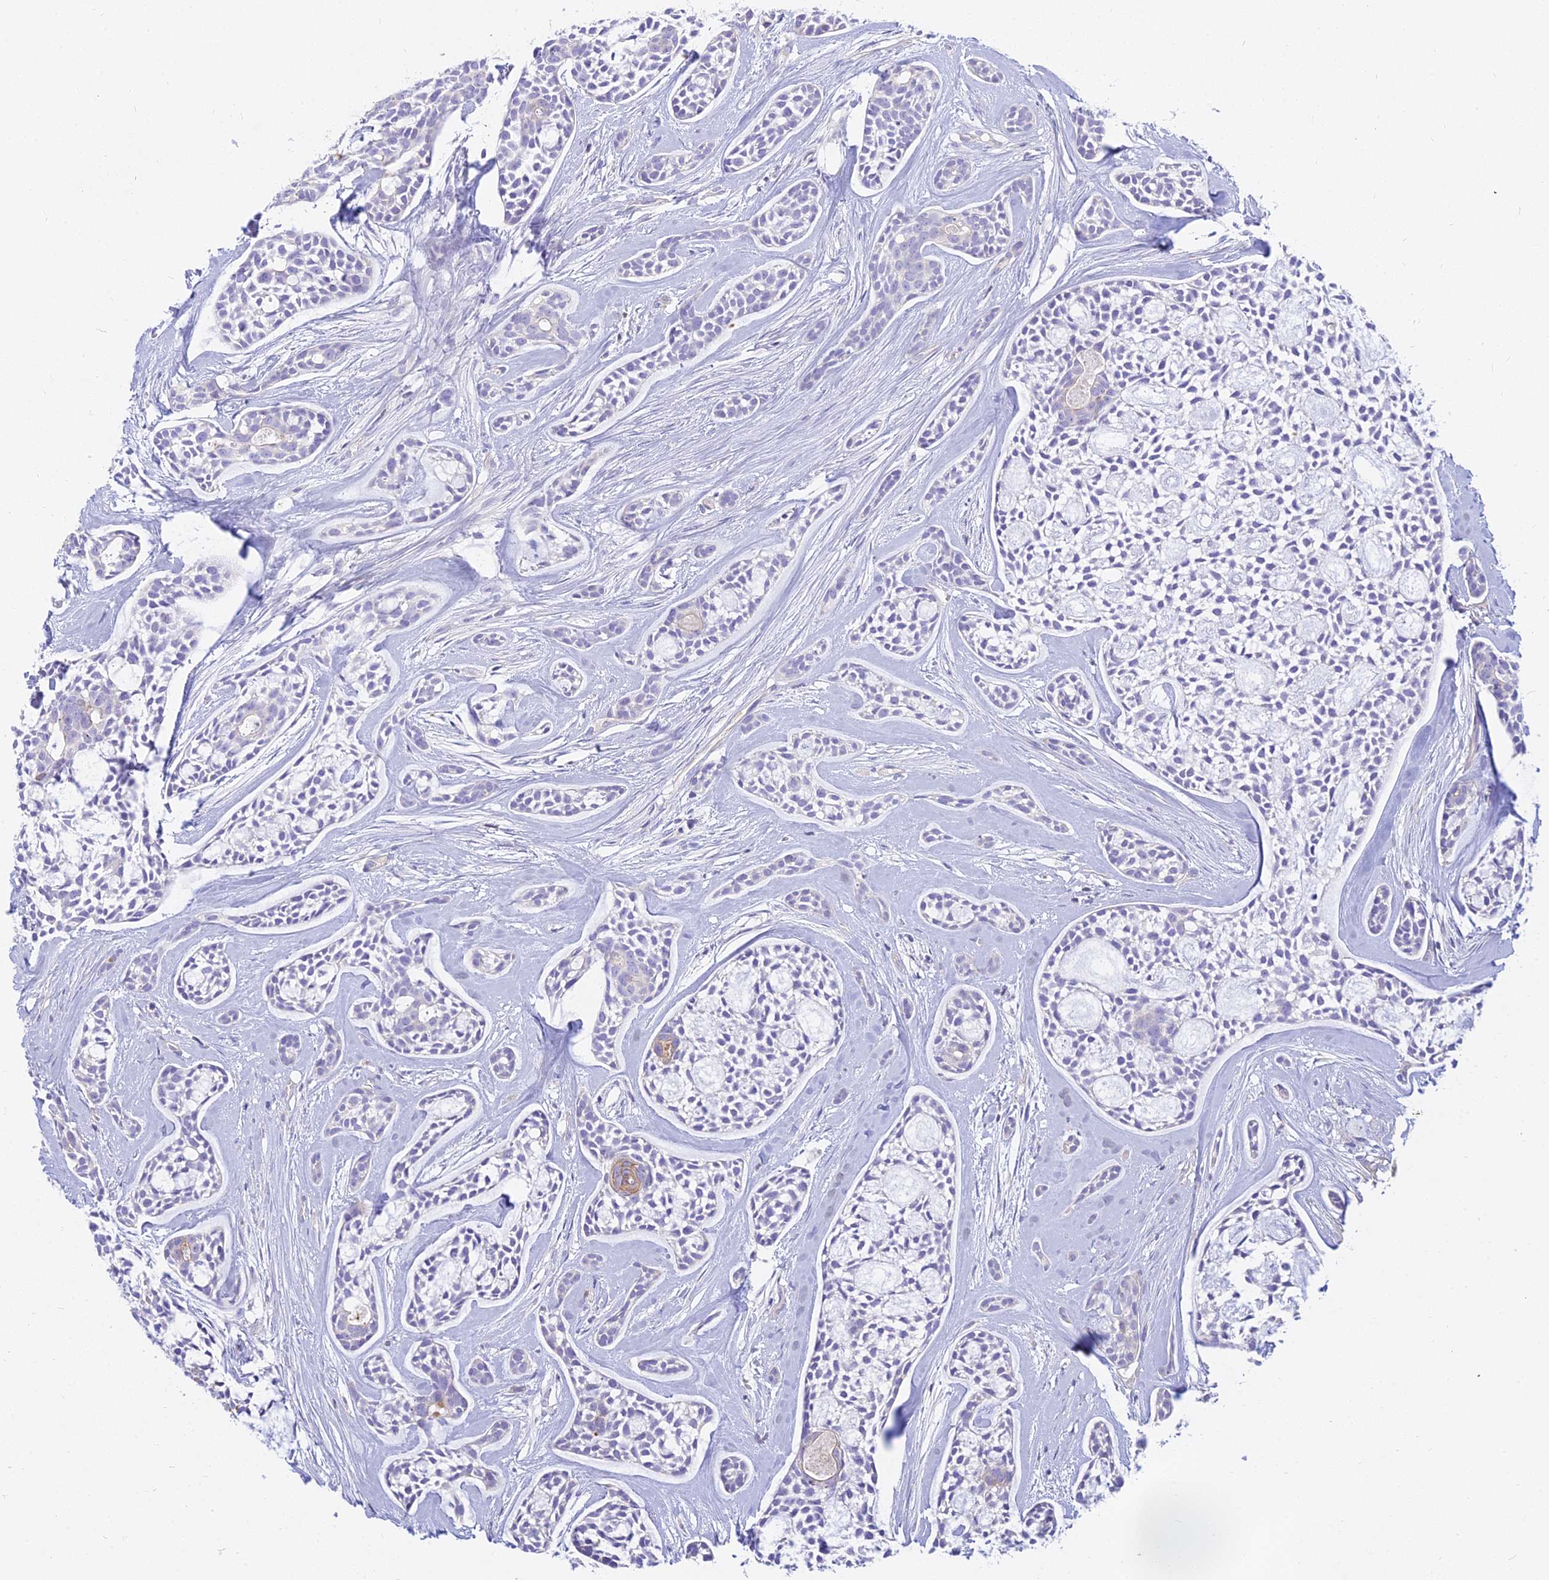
{"staining": {"intensity": "negative", "quantity": "none", "location": "none"}, "tissue": "head and neck cancer", "cell_type": "Tumor cells", "image_type": "cancer", "snomed": [{"axis": "morphology", "description": "Adenocarcinoma, NOS"}, {"axis": "topography", "description": "Subcutis"}, {"axis": "topography", "description": "Head-Neck"}], "caption": "Immunohistochemical staining of adenocarcinoma (head and neck) displays no significant expression in tumor cells.", "gene": "SMIM24", "patient": {"sex": "female", "age": 73}}